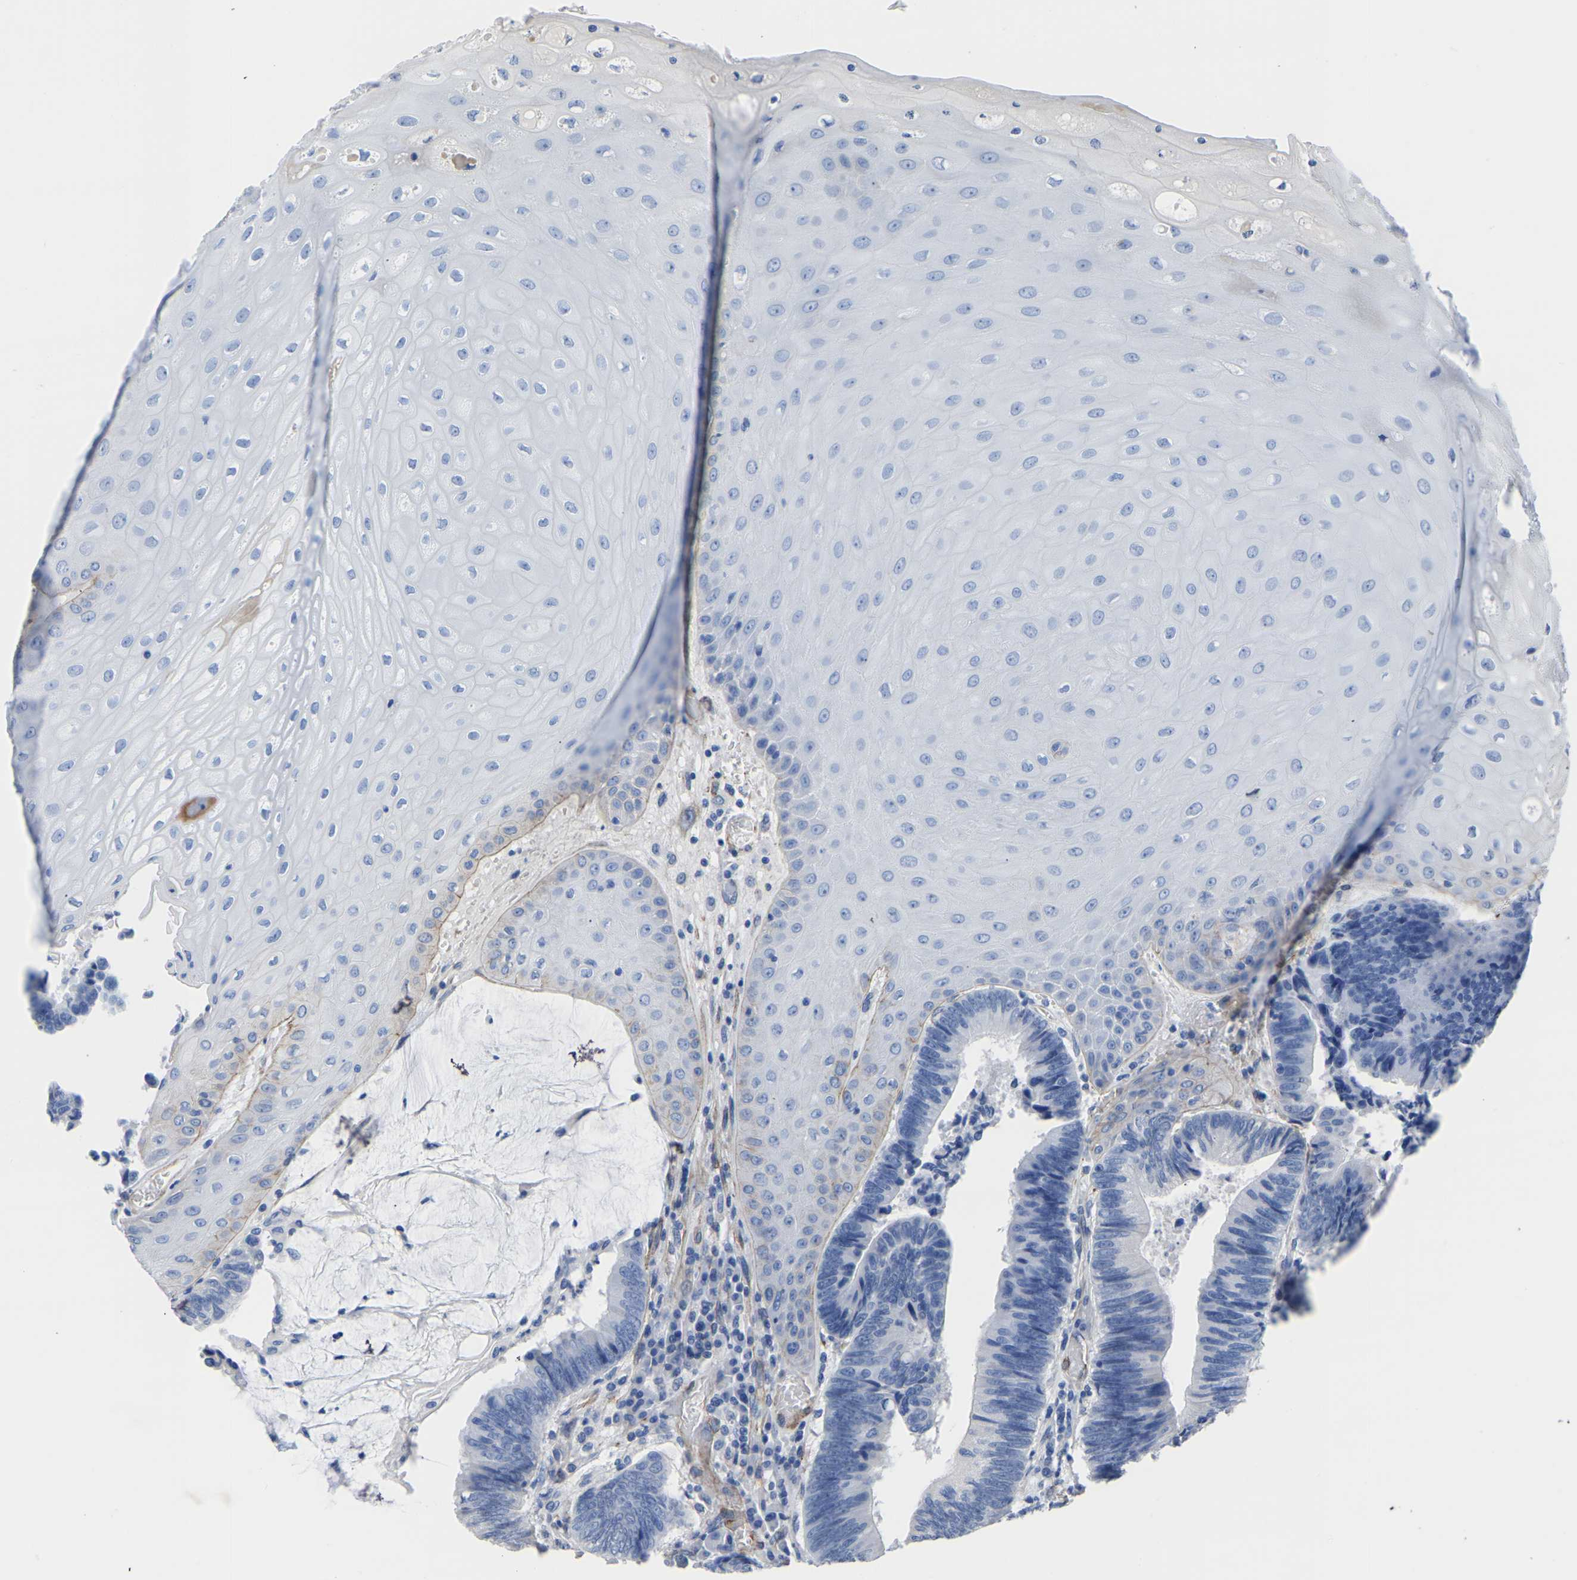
{"staining": {"intensity": "negative", "quantity": "none", "location": "none"}, "tissue": "colorectal cancer", "cell_type": "Tumor cells", "image_type": "cancer", "snomed": [{"axis": "morphology", "description": "Adenocarcinoma, NOS"}, {"axis": "topography", "description": "Rectum"}, {"axis": "topography", "description": "Anal"}], "caption": "Human adenocarcinoma (colorectal) stained for a protein using immunohistochemistry (IHC) exhibits no positivity in tumor cells.", "gene": "SLC45A3", "patient": {"sex": "female", "age": 89}}